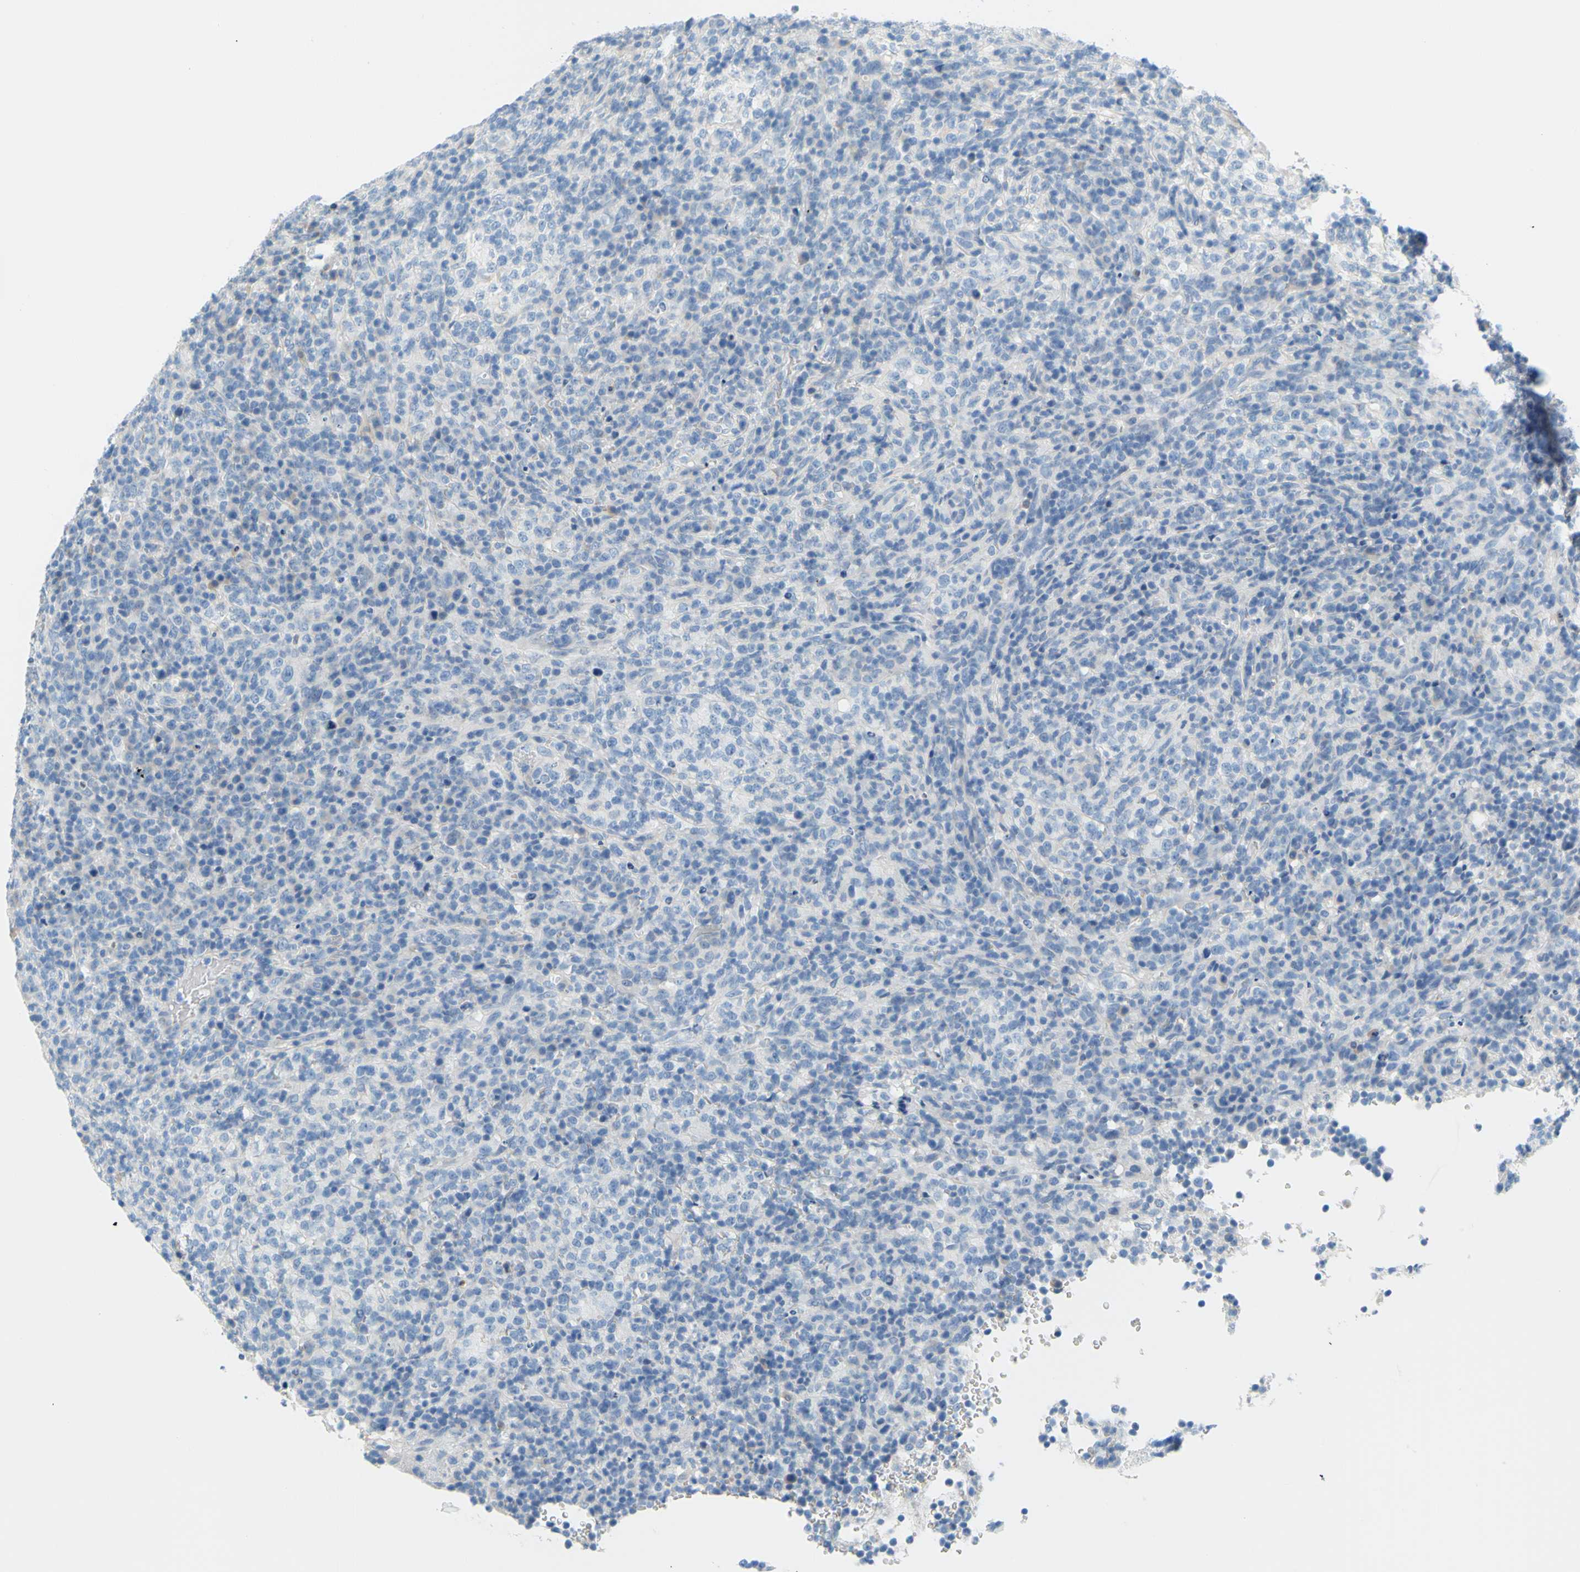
{"staining": {"intensity": "negative", "quantity": "none", "location": "none"}, "tissue": "lymphoma", "cell_type": "Tumor cells", "image_type": "cancer", "snomed": [{"axis": "morphology", "description": "Malignant lymphoma, non-Hodgkin's type, High grade"}, {"axis": "topography", "description": "Lymph node"}], "caption": "Image shows no protein positivity in tumor cells of lymphoma tissue.", "gene": "DCT", "patient": {"sex": "female", "age": 76}}